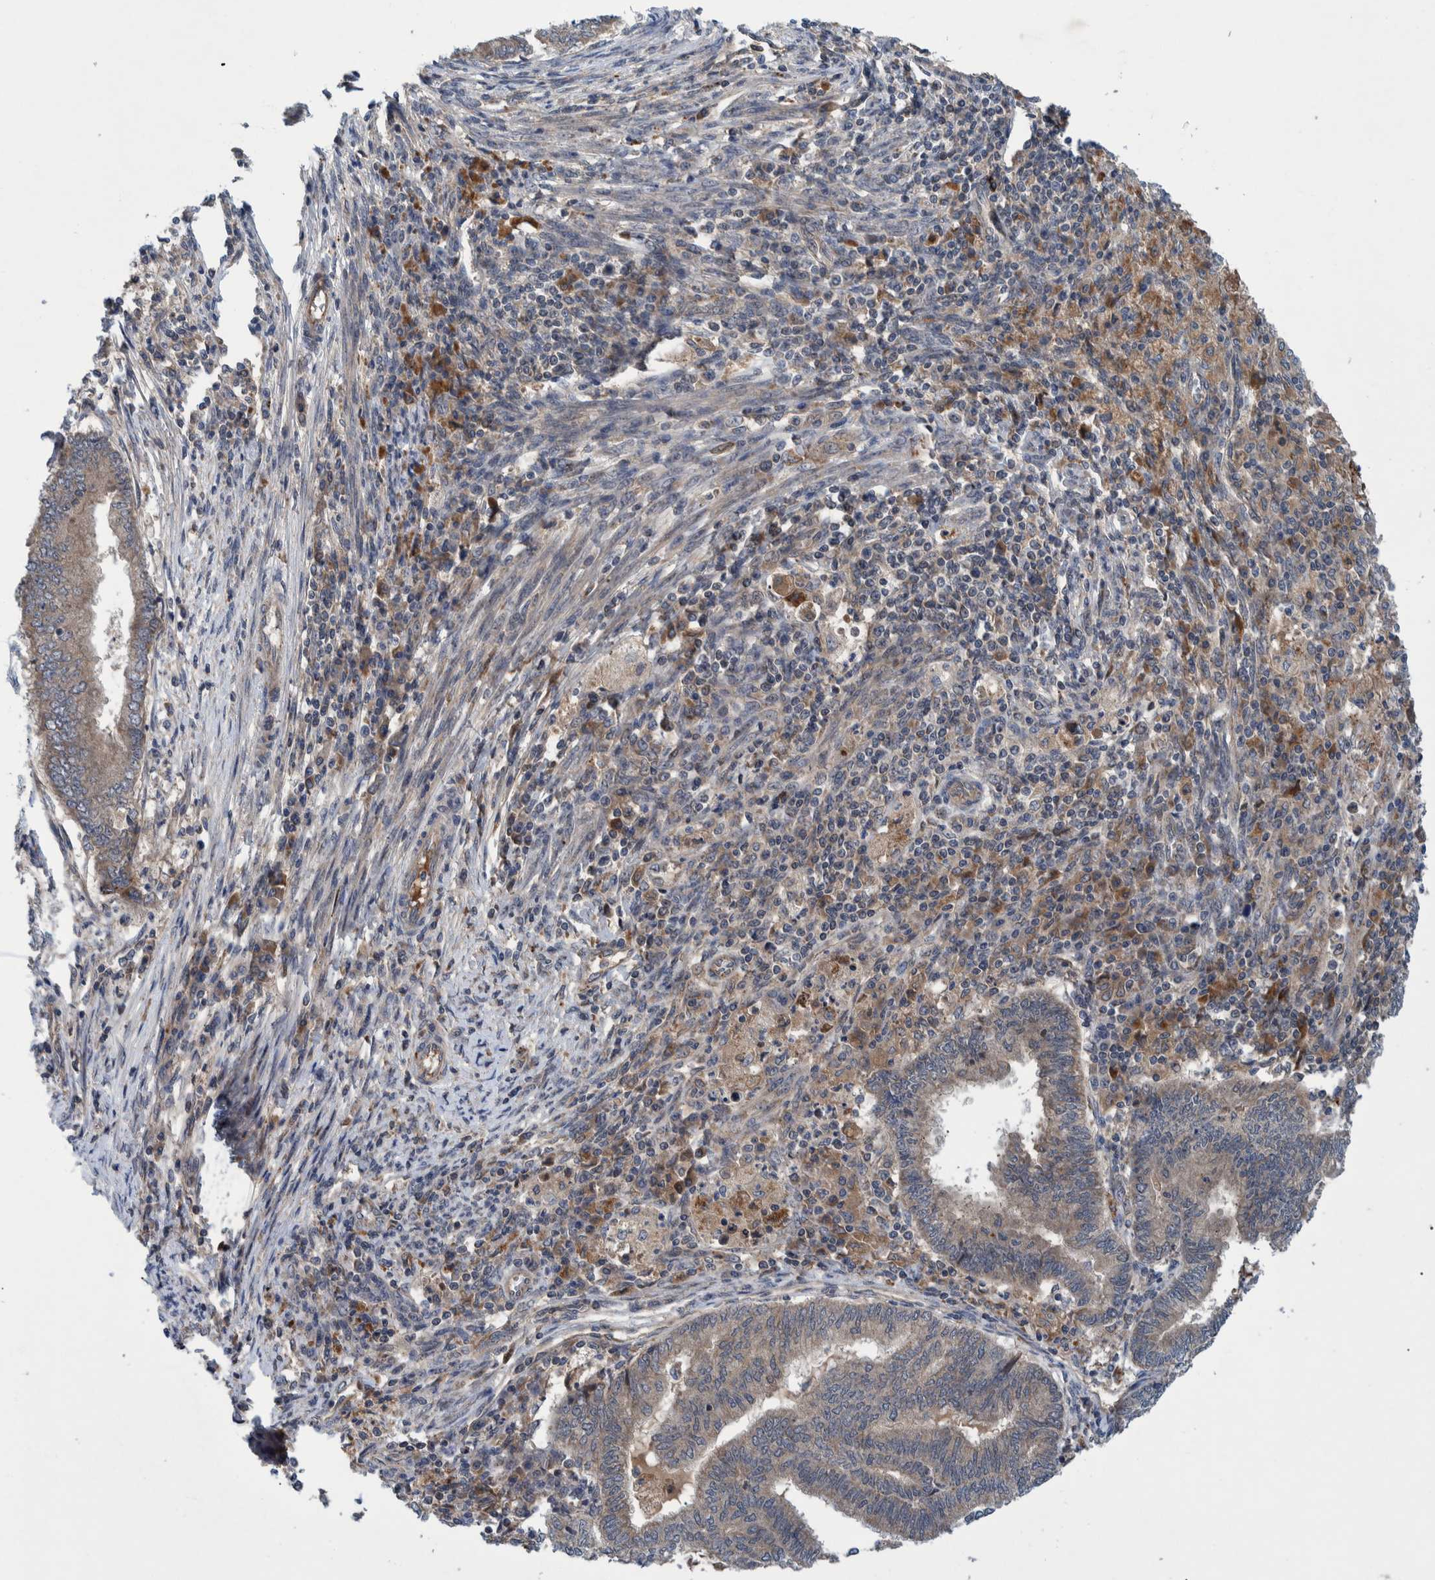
{"staining": {"intensity": "weak", "quantity": ">75%", "location": "cytoplasmic/membranous"}, "tissue": "endometrial cancer", "cell_type": "Tumor cells", "image_type": "cancer", "snomed": [{"axis": "morphology", "description": "Polyp, NOS"}, {"axis": "morphology", "description": "Adenocarcinoma, NOS"}, {"axis": "morphology", "description": "Adenoma, NOS"}, {"axis": "topography", "description": "Endometrium"}], "caption": "High-magnification brightfield microscopy of adenocarcinoma (endometrial) stained with DAB (brown) and counterstained with hematoxylin (blue). tumor cells exhibit weak cytoplasmic/membranous positivity is identified in about>75% of cells. Using DAB (3,3'-diaminobenzidine) (brown) and hematoxylin (blue) stains, captured at high magnification using brightfield microscopy.", "gene": "ITIH3", "patient": {"sex": "female", "age": 79}}